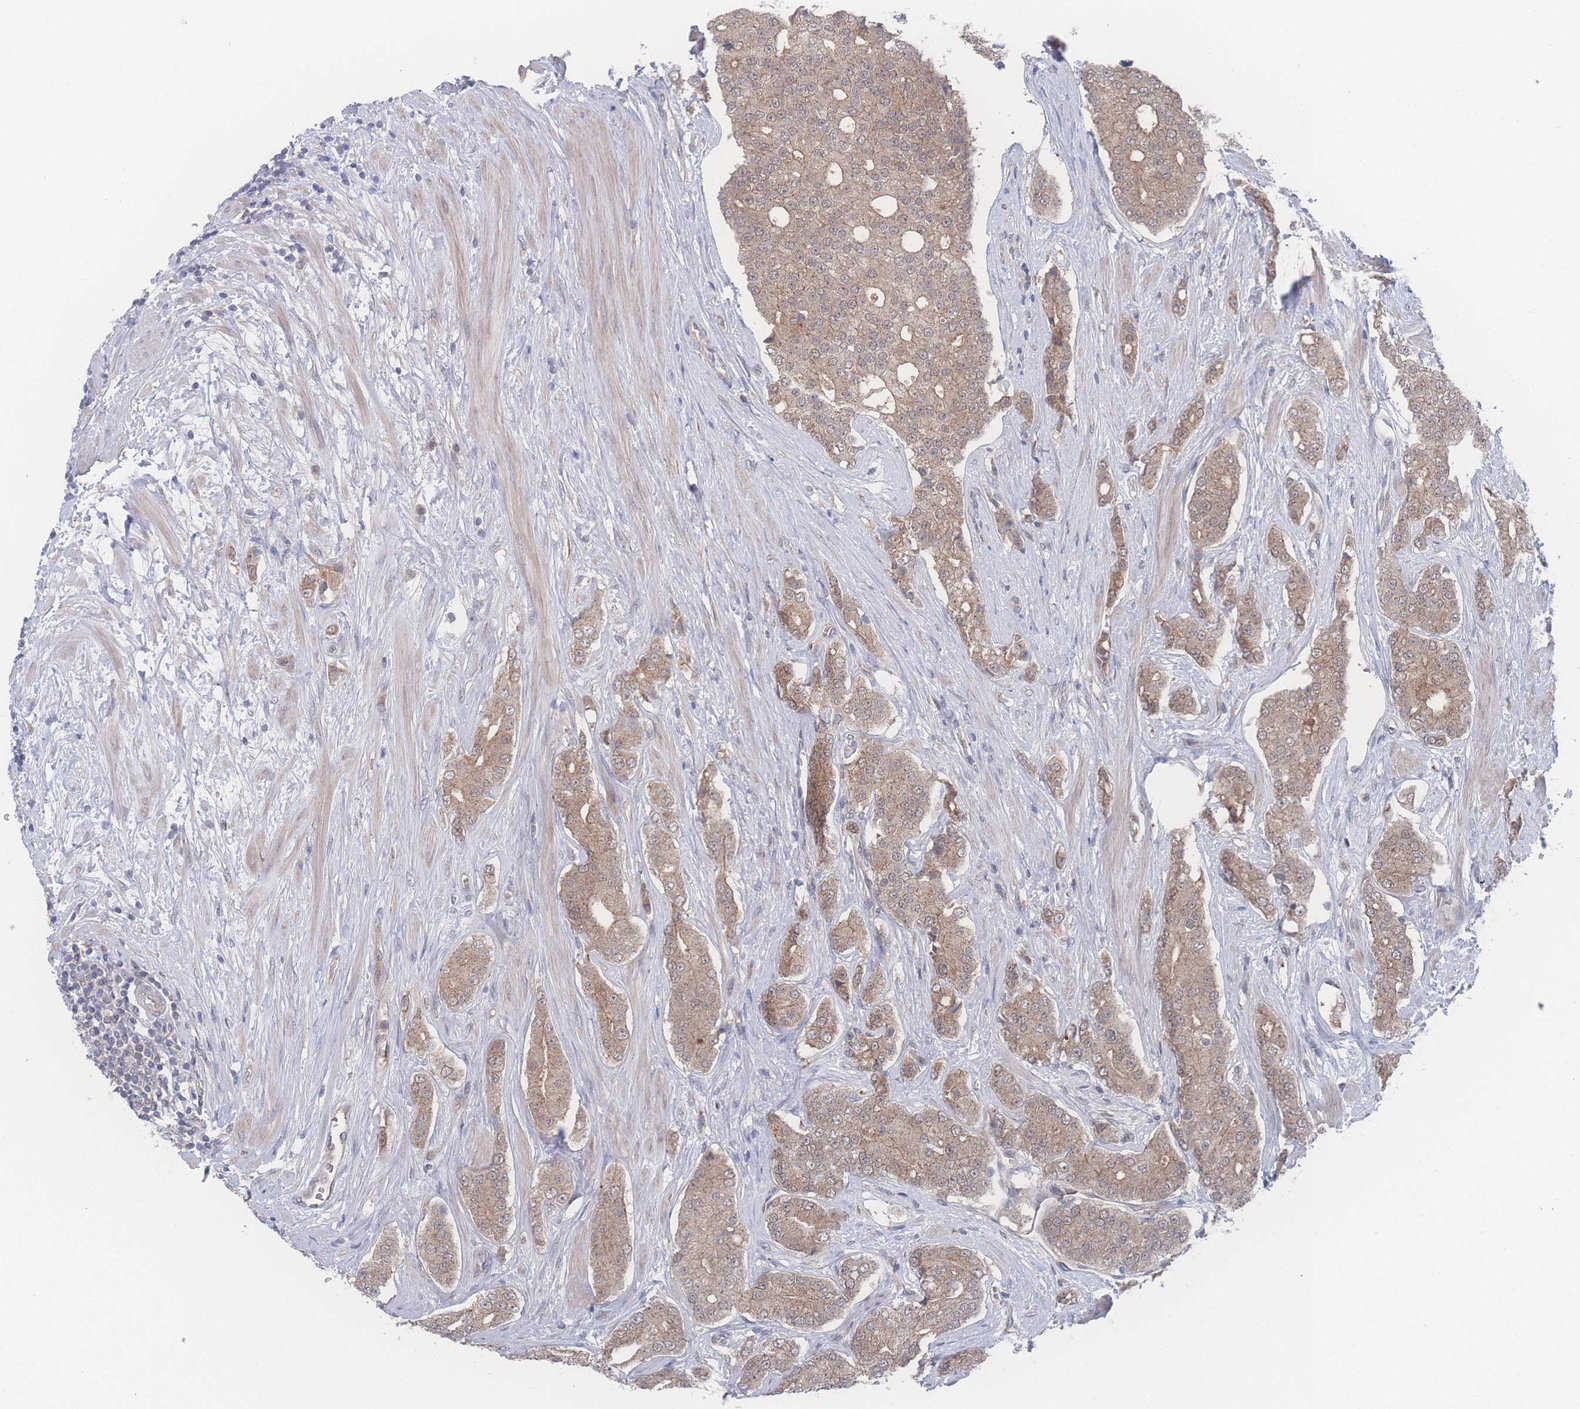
{"staining": {"intensity": "moderate", "quantity": ">75%", "location": "cytoplasmic/membranous,nuclear"}, "tissue": "prostate cancer", "cell_type": "Tumor cells", "image_type": "cancer", "snomed": [{"axis": "morphology", "description": "Adenocarcinoma, High grade"}, {"axis": "topography", "description": "Prostate"}], "caption": "Protein expression analysis of human prostate high-grade adenocarcinoma reveals moderate cytoplasmic/membranous and nuclear staining in about >75% of tumor cells.", "gene": "NBEAL1", "patient": {"sex": "male", "age": 71}}